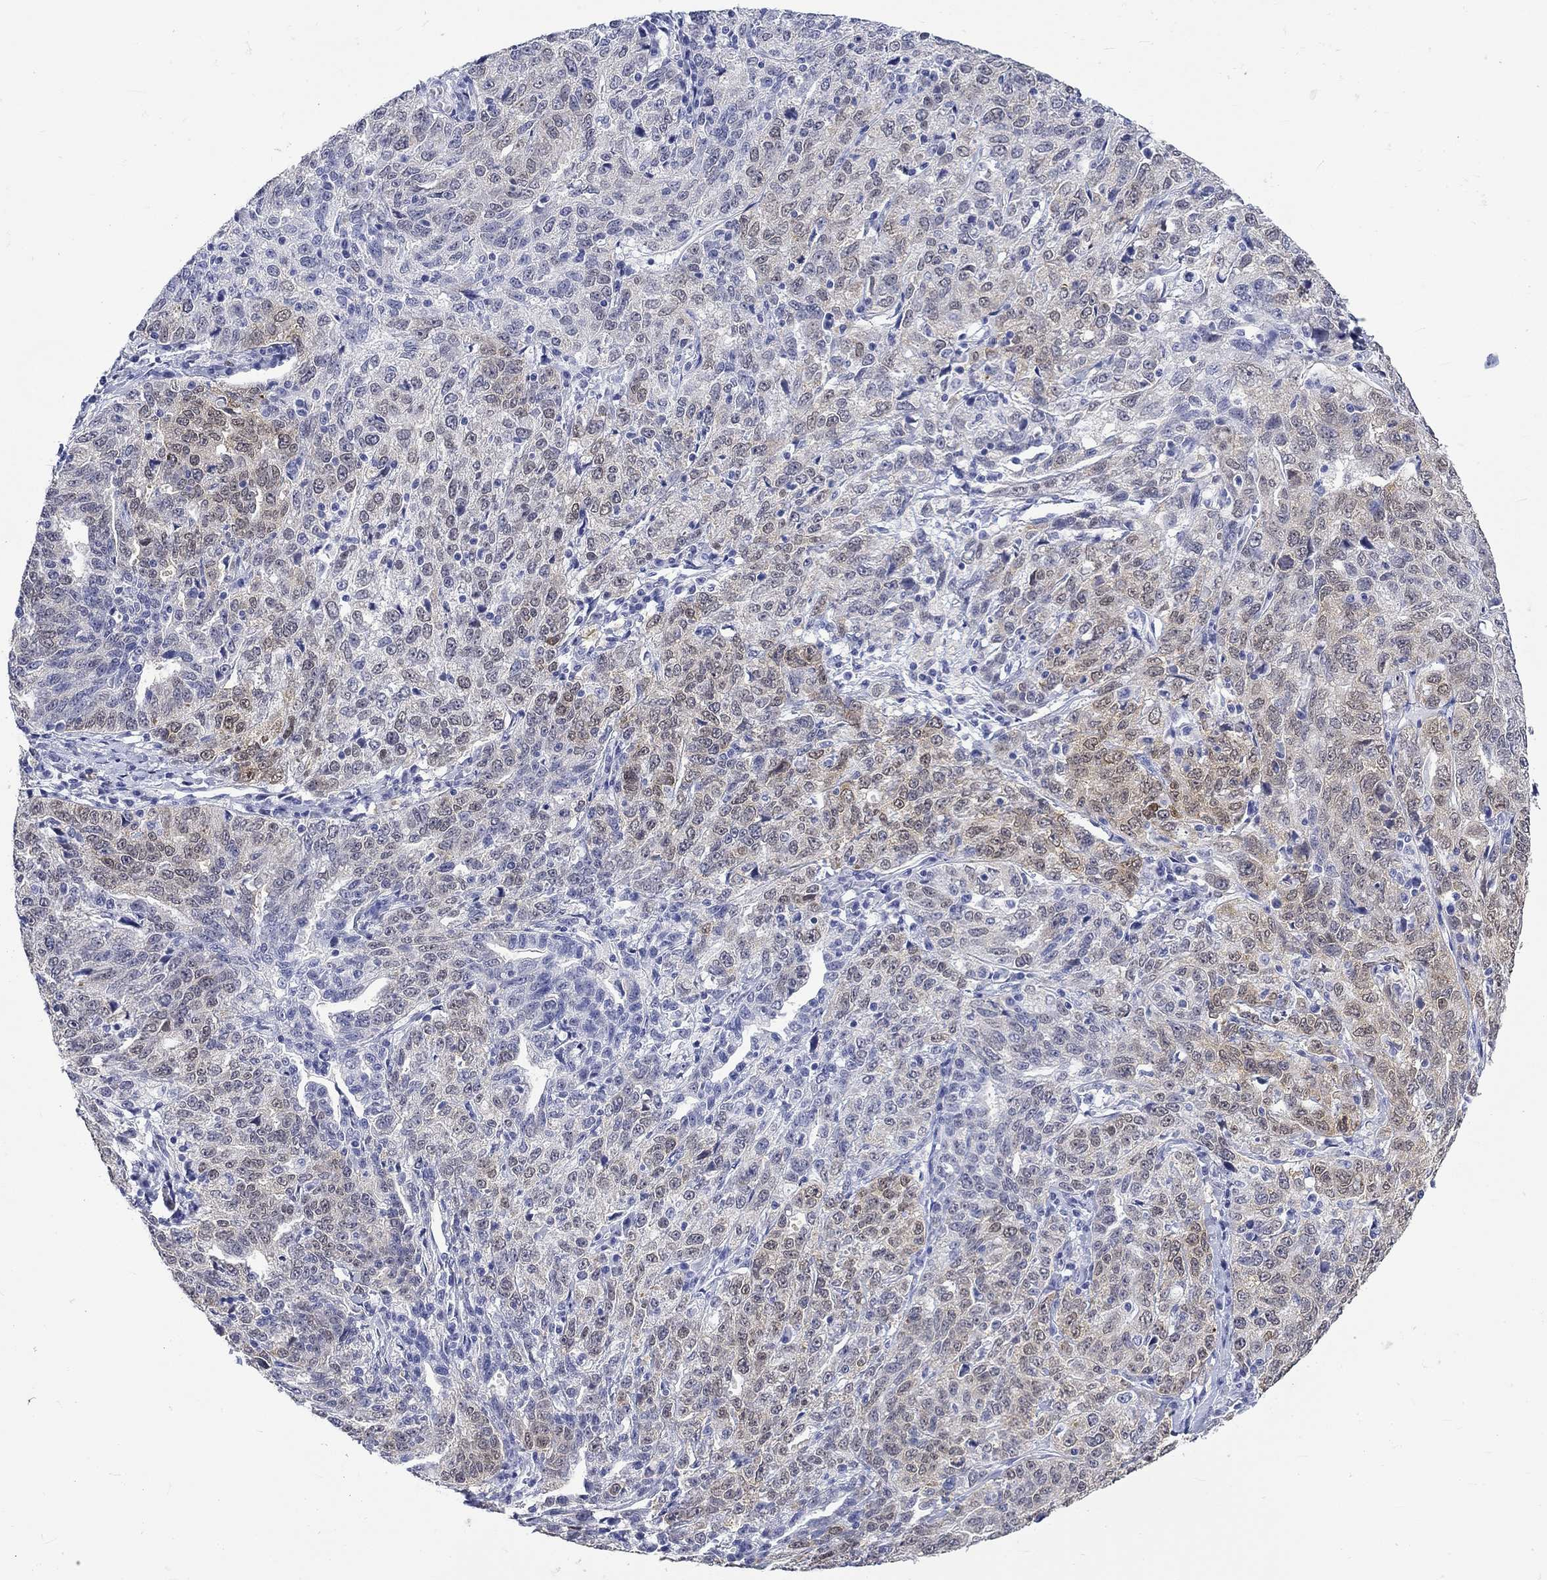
{"staining": {"intensity": "moderate", "quantity": "25%-75%", "location": "cytoplasmic/membranous,nuclear"}, "tissue": "ovarian cancer", "cell_type": "Tumor cells", "image_type": "cancer", "snomed": [{"axis": "morphology", "description": "Cystadenocarcinoma, serous, NOS"}, {"axis": "topography", "description": "Ovary"}], "caption": "Moderate cytoplasmic/membranous and nuclear staining is identified in approximately 25%-75% of tumor cells in serous cystadenocarcinoma (ovarian).", "gene": "MSI1", "patient": {"sex": "female", "age": 71}}